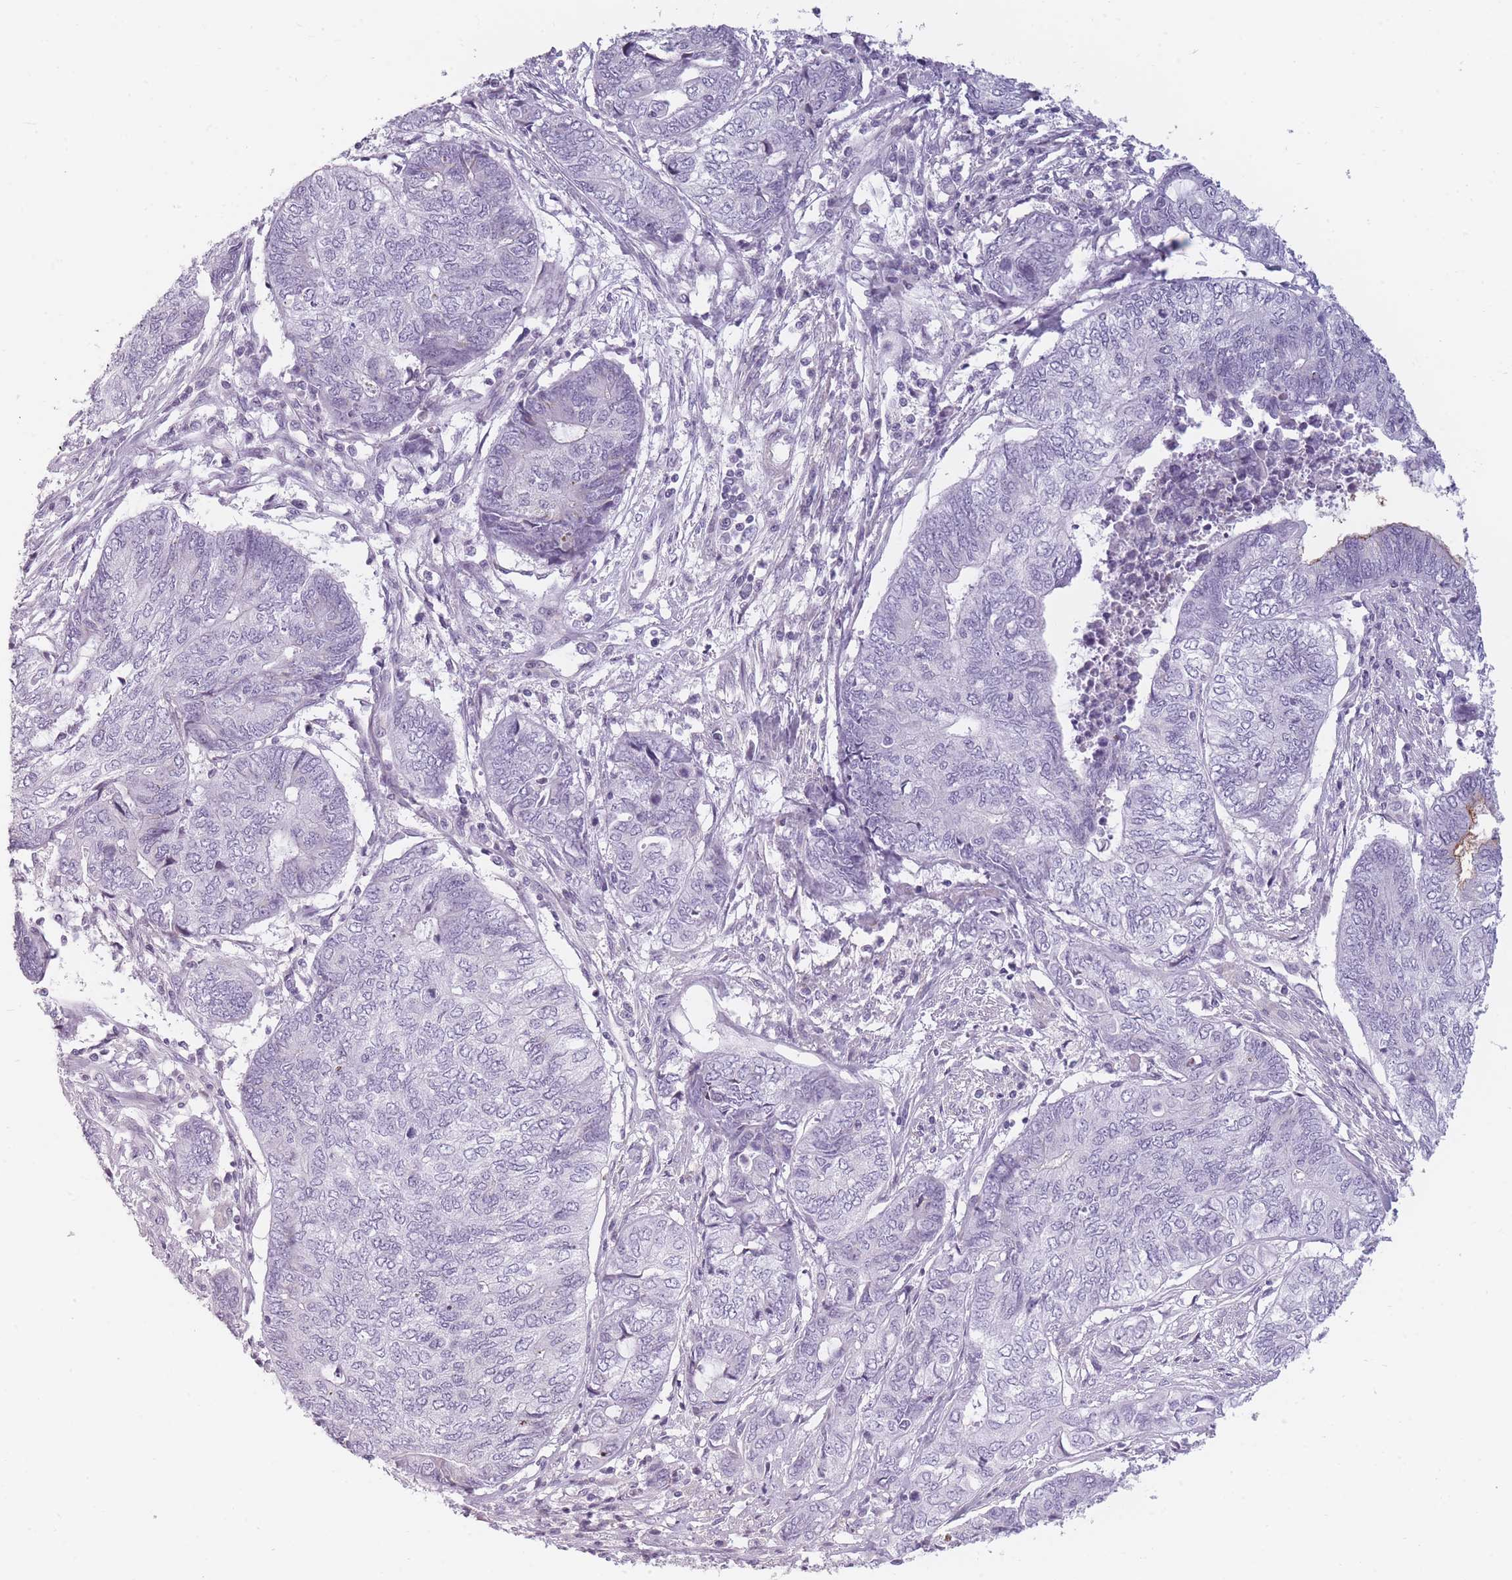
{"staining": {"intensity": "negative", "quantity": "none", "location": "none"}, "tissue": "endometrial cancer", "cell_type": "Tumor cells", "image_type": "cancer", "snomed": [{"axis": "morphology", "description": "Adenocarcinoma, NOS"}, {"axis": "topography", "description": "Uterus"}, {"axis": "topography", "description": "Endometrium"}], "caption": "Endometrial cancer (adenocarcinoma) was stained to show a protein in brown. There is no significant positivity in tumor cells. (DAB (3,3'-diaminobenzidine) immunohistochemistry (IHC) visualized using brightfield microscopy, high magnification).", "gene": "GGT1", "patient": {"sex": "female", "age": 70}}